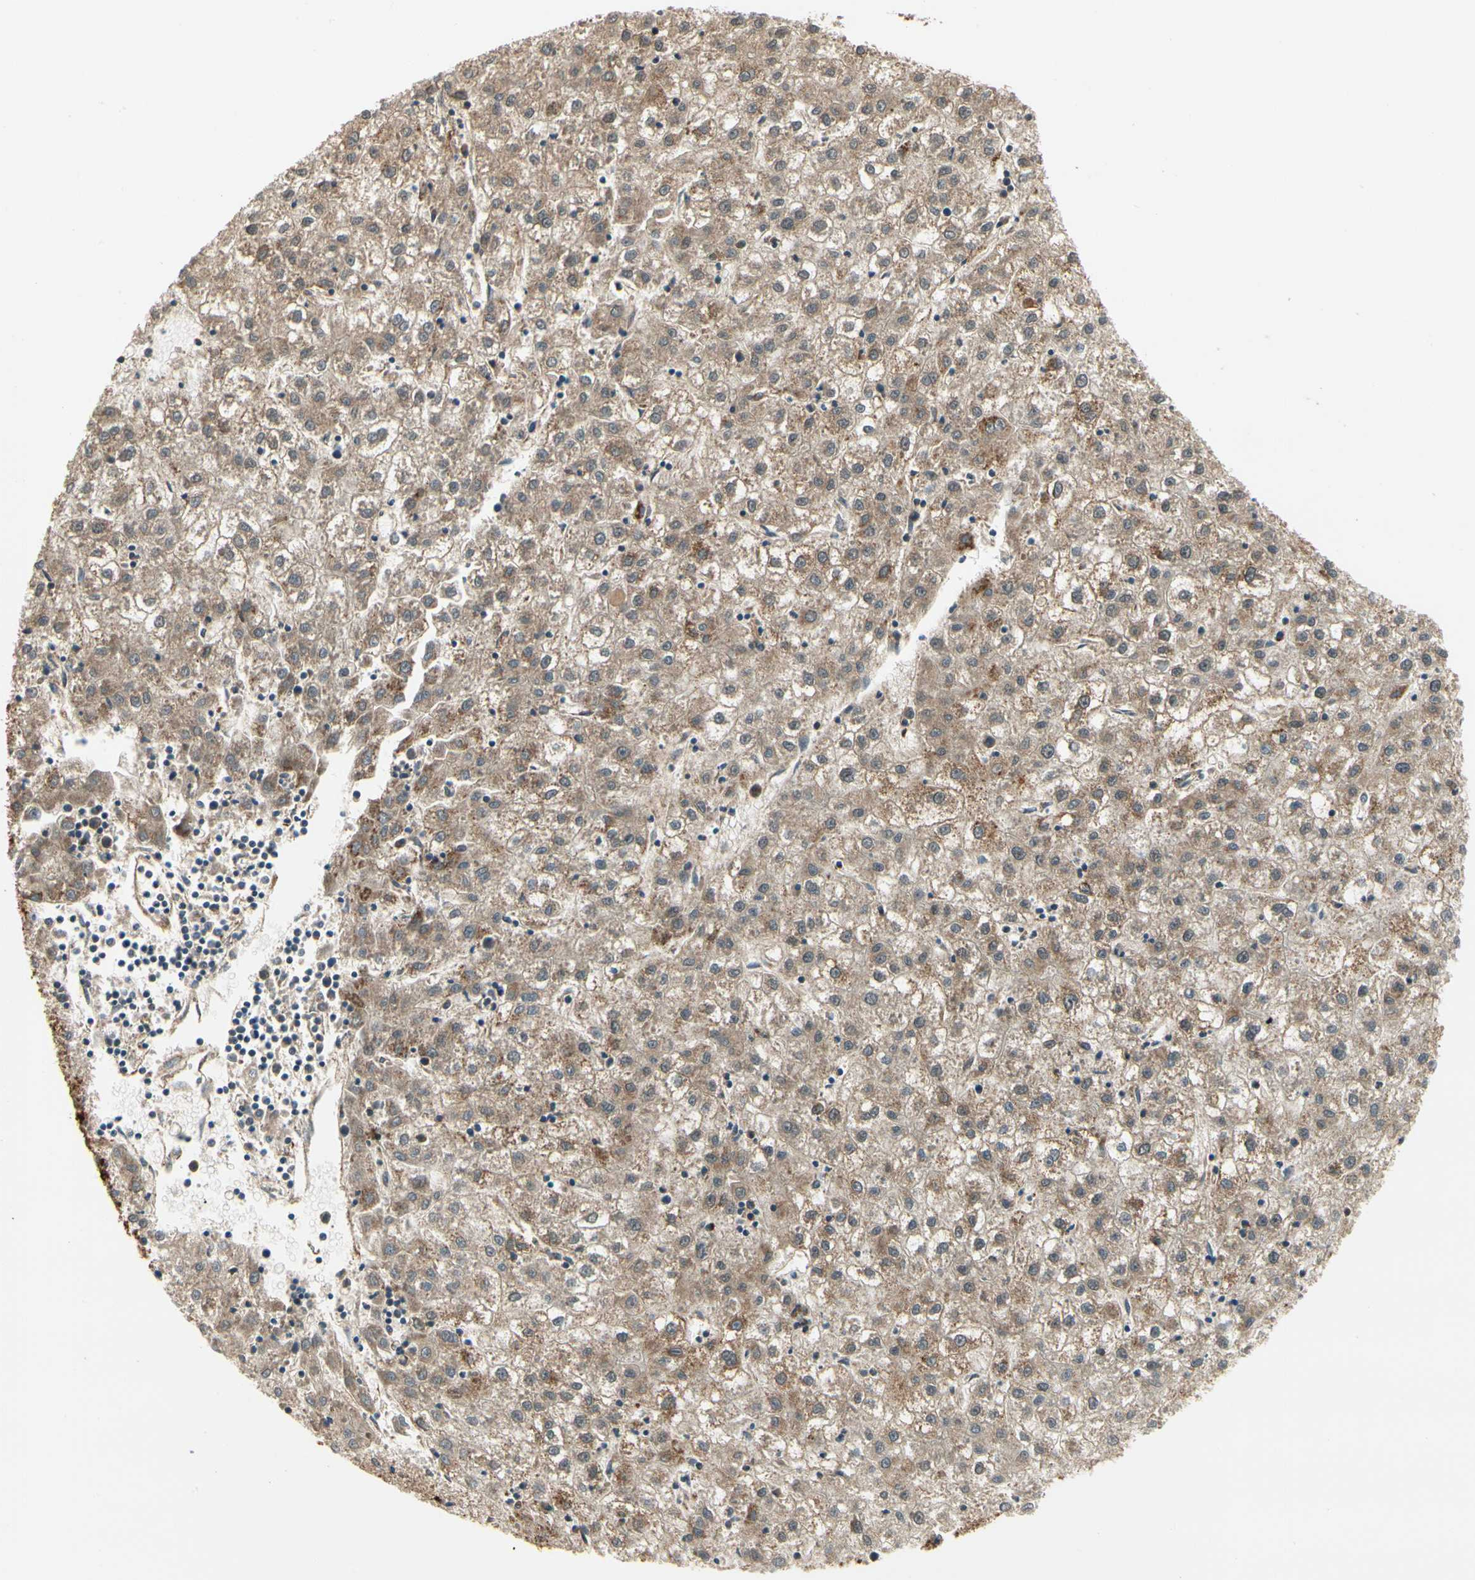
{"staining": {"intensity": "moderate", "quantity": "25%-75%", "location": "cytoplasmic/membranous"}, "tissue": "liver cancer", "cell_type": "Tumor cells", "image_type": "cancer", "snomed": [{"axis": "morphology", "description": "Carcinoma, Hepatocellular, NOS"}, {"axis": "topography", "description": "Liver"}], "caption": "IHC micrograph of neoplastic tissue: human liver hepatocellular carcinoma stained using immunohistochemistry shows medium levels of moderate protein expression localized specifically in the cytoplasmic/membranous of tumor cells, appearing as a cytoplasmic/membranous brown color.", "gene": "EPHB3", "patient": {"sex": "male", "age": 72}}